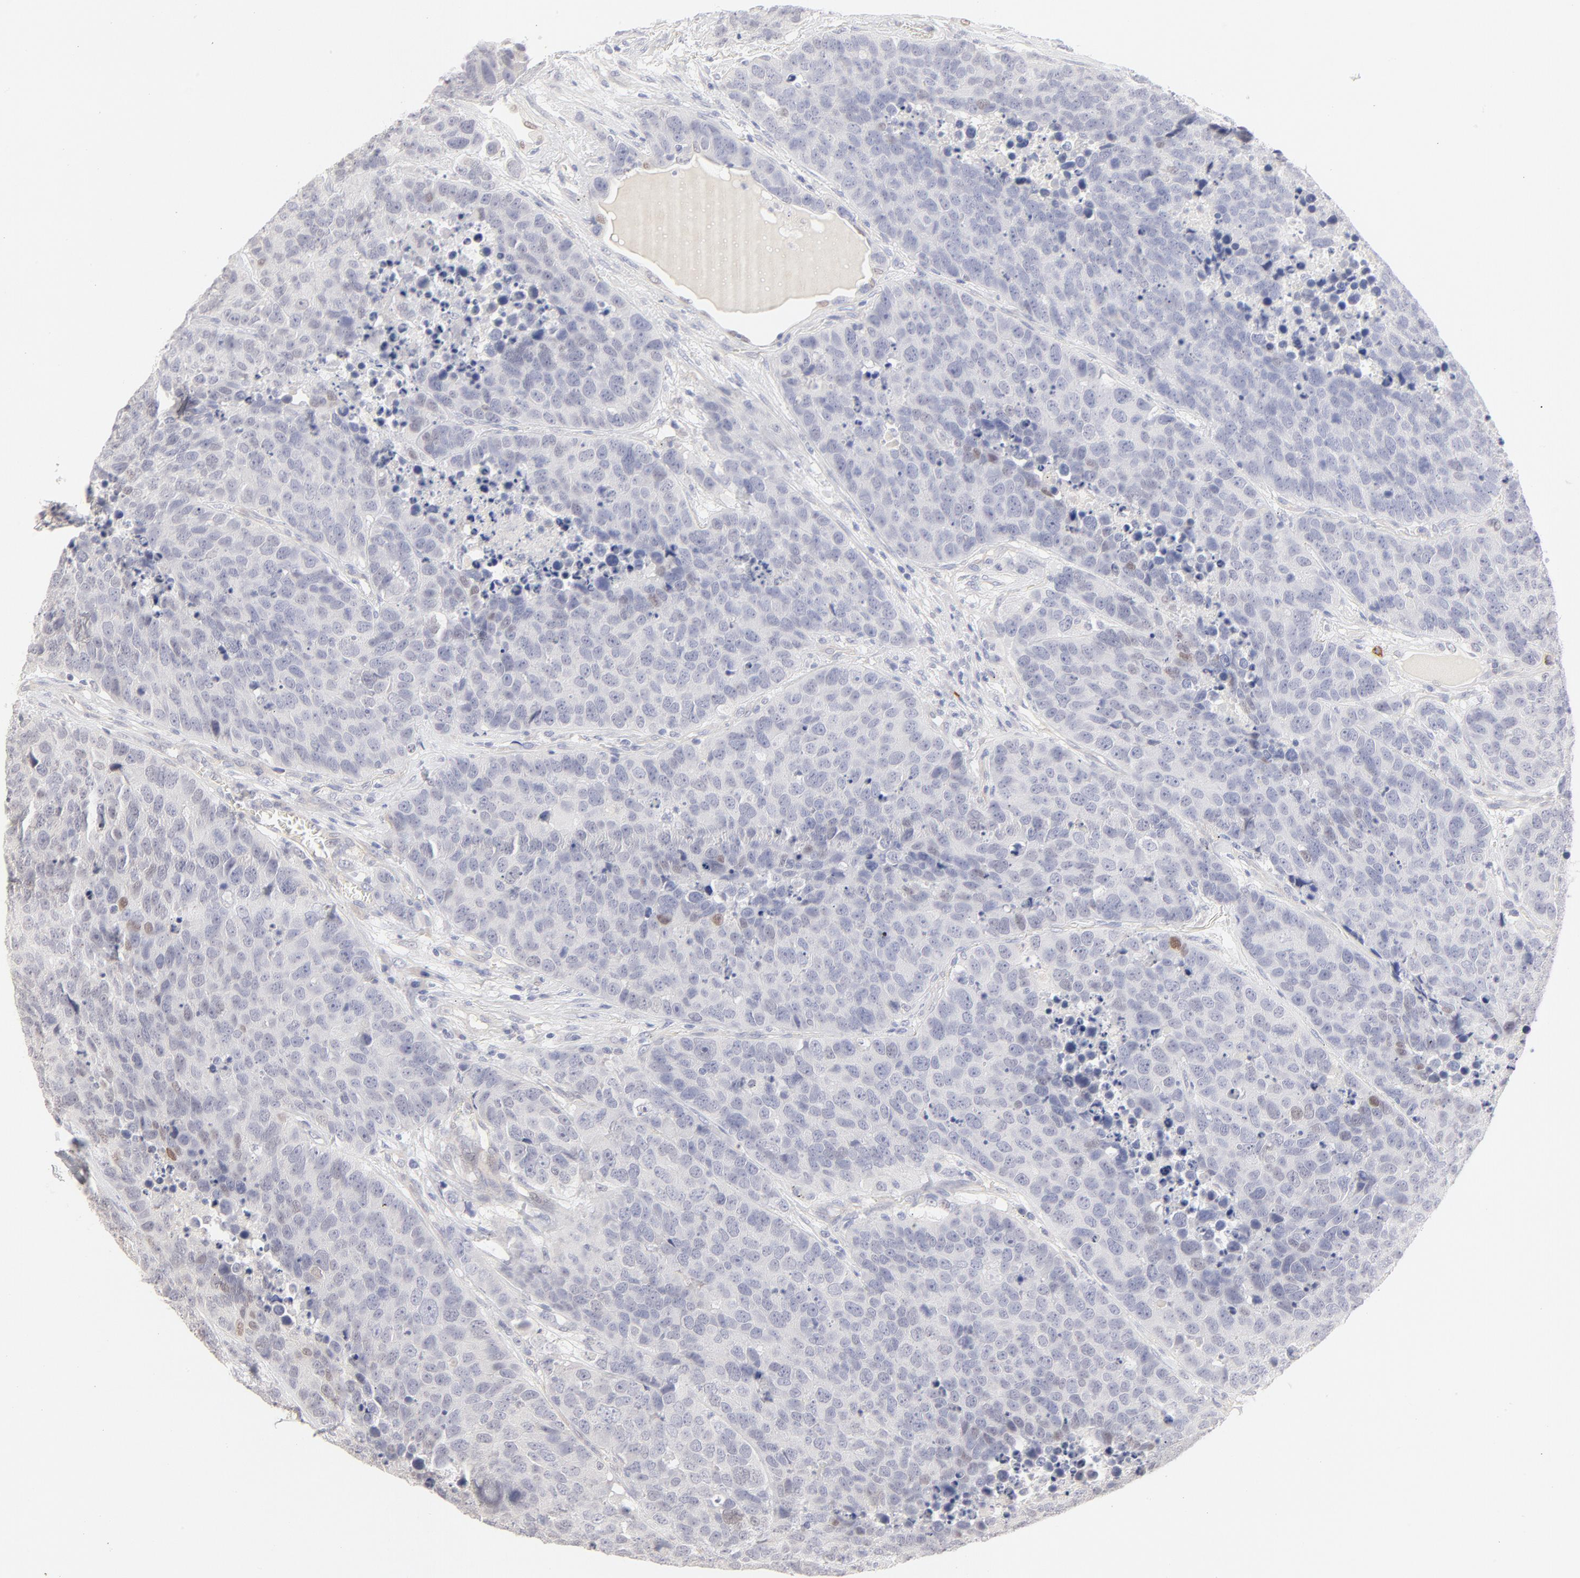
{"staining": {"intensity": "weak", "quantity": "<25%", "location": "nuclear"}, "tissue": "carcinoid", "cell_type": "Tumor cells", "image_type": "cancer", "snomed": [{"axis": "morphology", "description": "Carcinoid, malignant, NOS"}, {"axis": "topography", "description": "Lung"}], "caption": "Micrograph shows no significant protein expression in tumor cells of carcinoid (malignant).", "gene": "ELF3", "patient": {"sex": "male", "age": 60}}